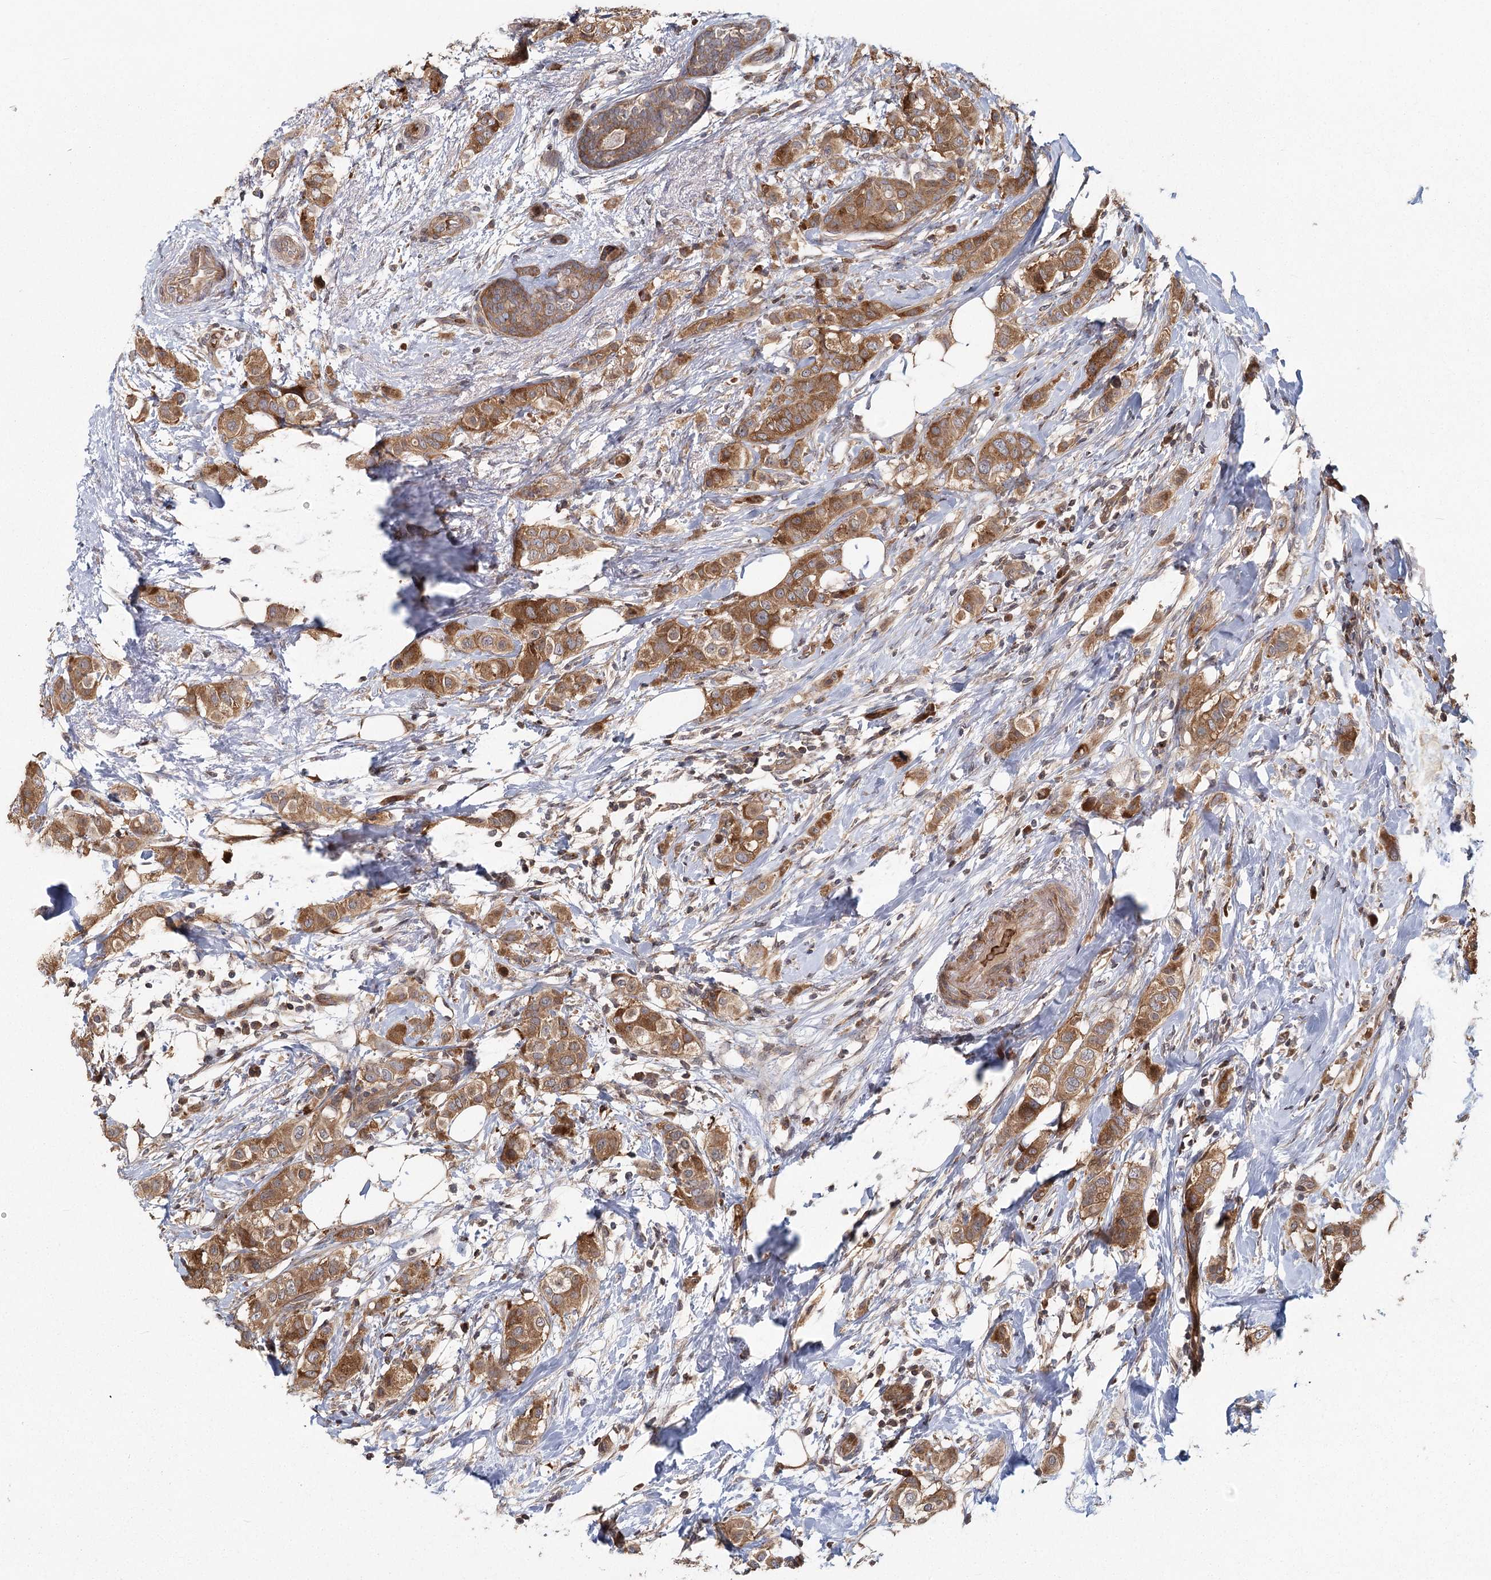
{"staining": {"intensity": "moderate", "quantity": ">75%", "location": "cytoplasmic/membranous"}, "tissue": "breast cancer", "cell_type": "Tumor cells", "image_type": "cancer", "snomed": [{"axis": "morphology", "description": "Lobular carcinoma"}, {"axis": "topography", "description": "Breast"}], "caption": "Brown immunohistochemical staining in human lobular carcinoma (breast) displays moderate cytoplasmic/membranous expression in about >75% of tumor cells.", "gene": "RAPGEF6", "patient": {"sex": "female", "age": 51}}